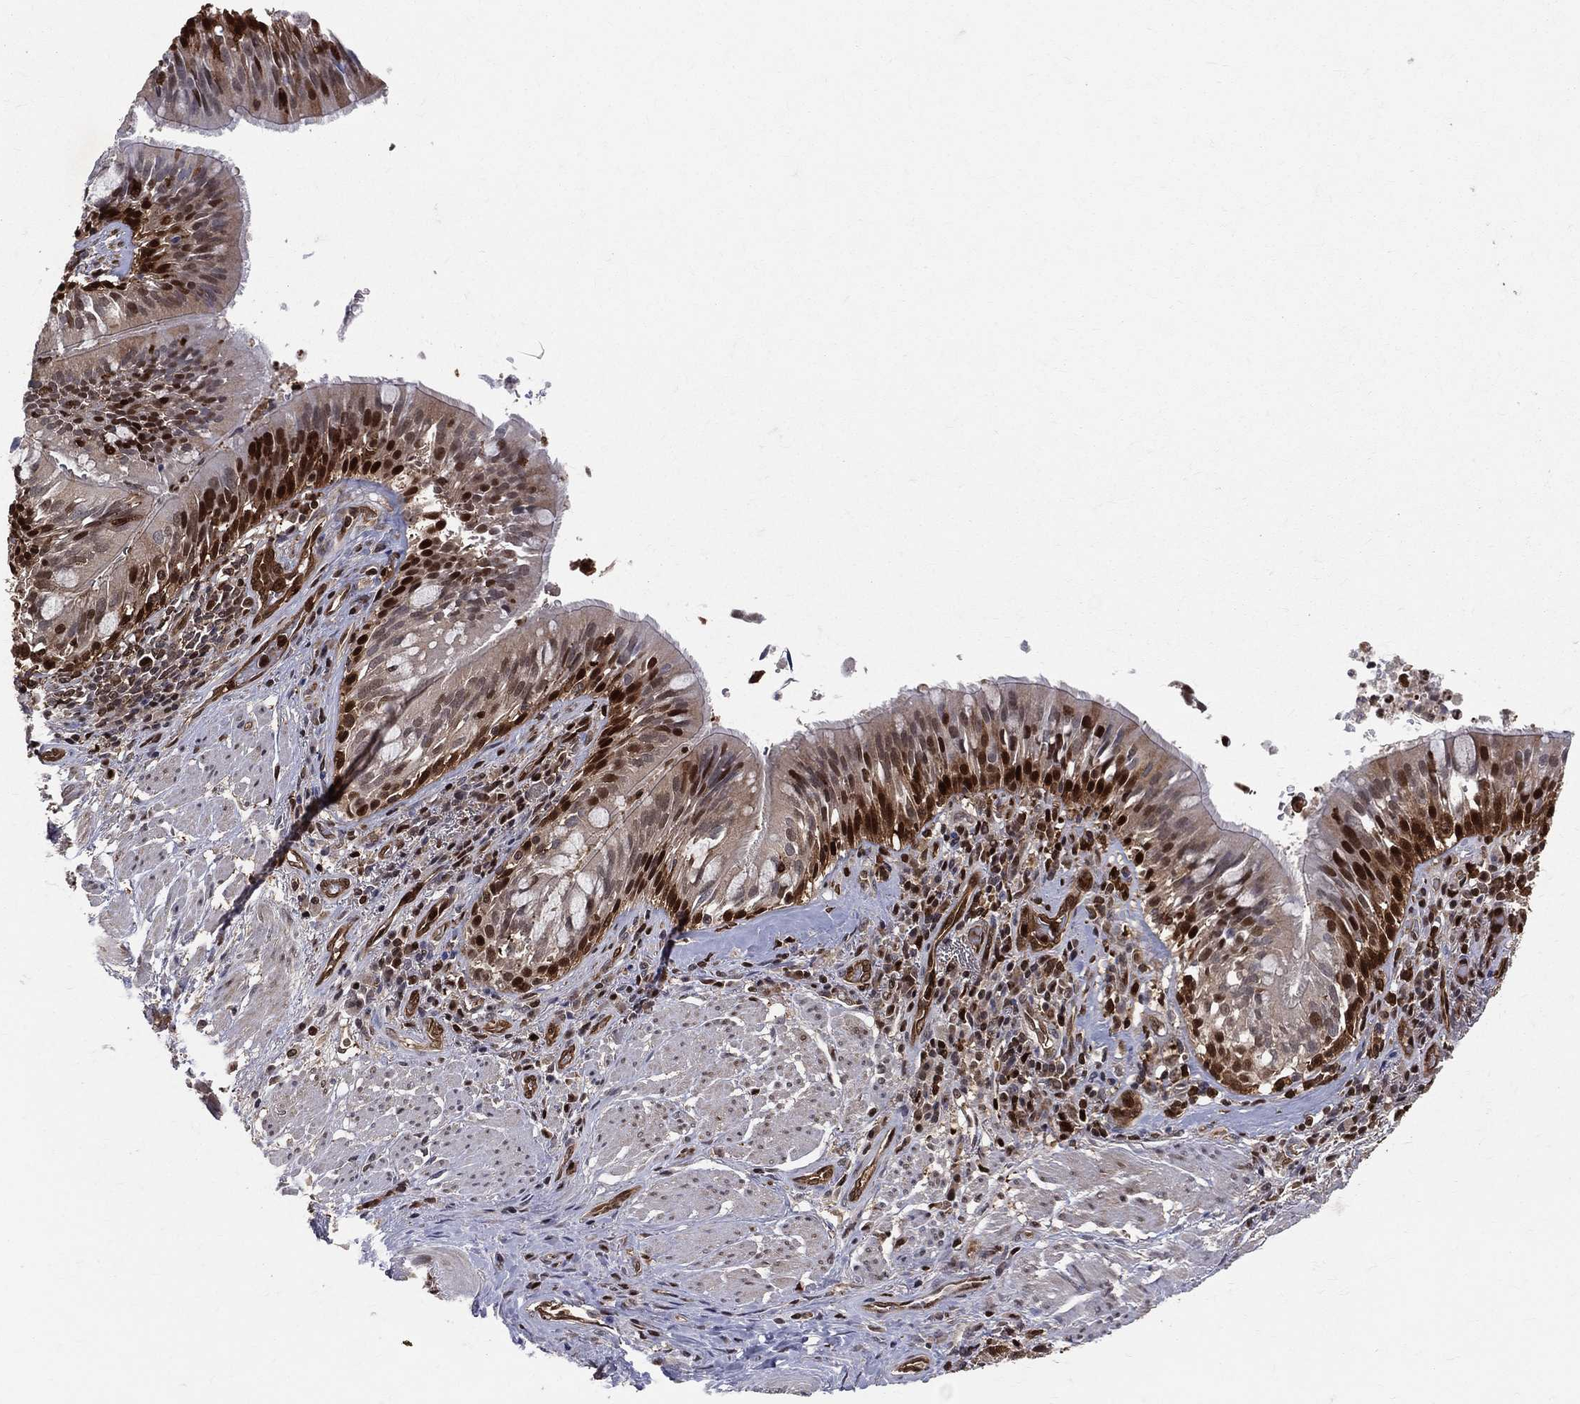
{"staining": {"intensity": "strong", "quantity": "<25%", "location": "nuclear"}, "tissue": "bronchus", "cell_type": "Respiratory epithelial cells", "image_type": "normal", "snomed": [{"axis": "morphology", "description": "Normal tissue, NOS"}, {"axis": "morphology", "description": "Squamous cell carcinoma, NOS"}, {"axis": "topography", "description": "Bronchus"}, {"axis": "topography", "description": "Lung"}], "caption": "Immunohistochemistry (IHC) image of unremarkable bronchus stained for a protein (brown), which shows medium levels of strong nuclear staining in approximately <25% of respiratory epithelial cells.", "gene": "ENO1", "patient": {"sex": "male", "age": 64}}